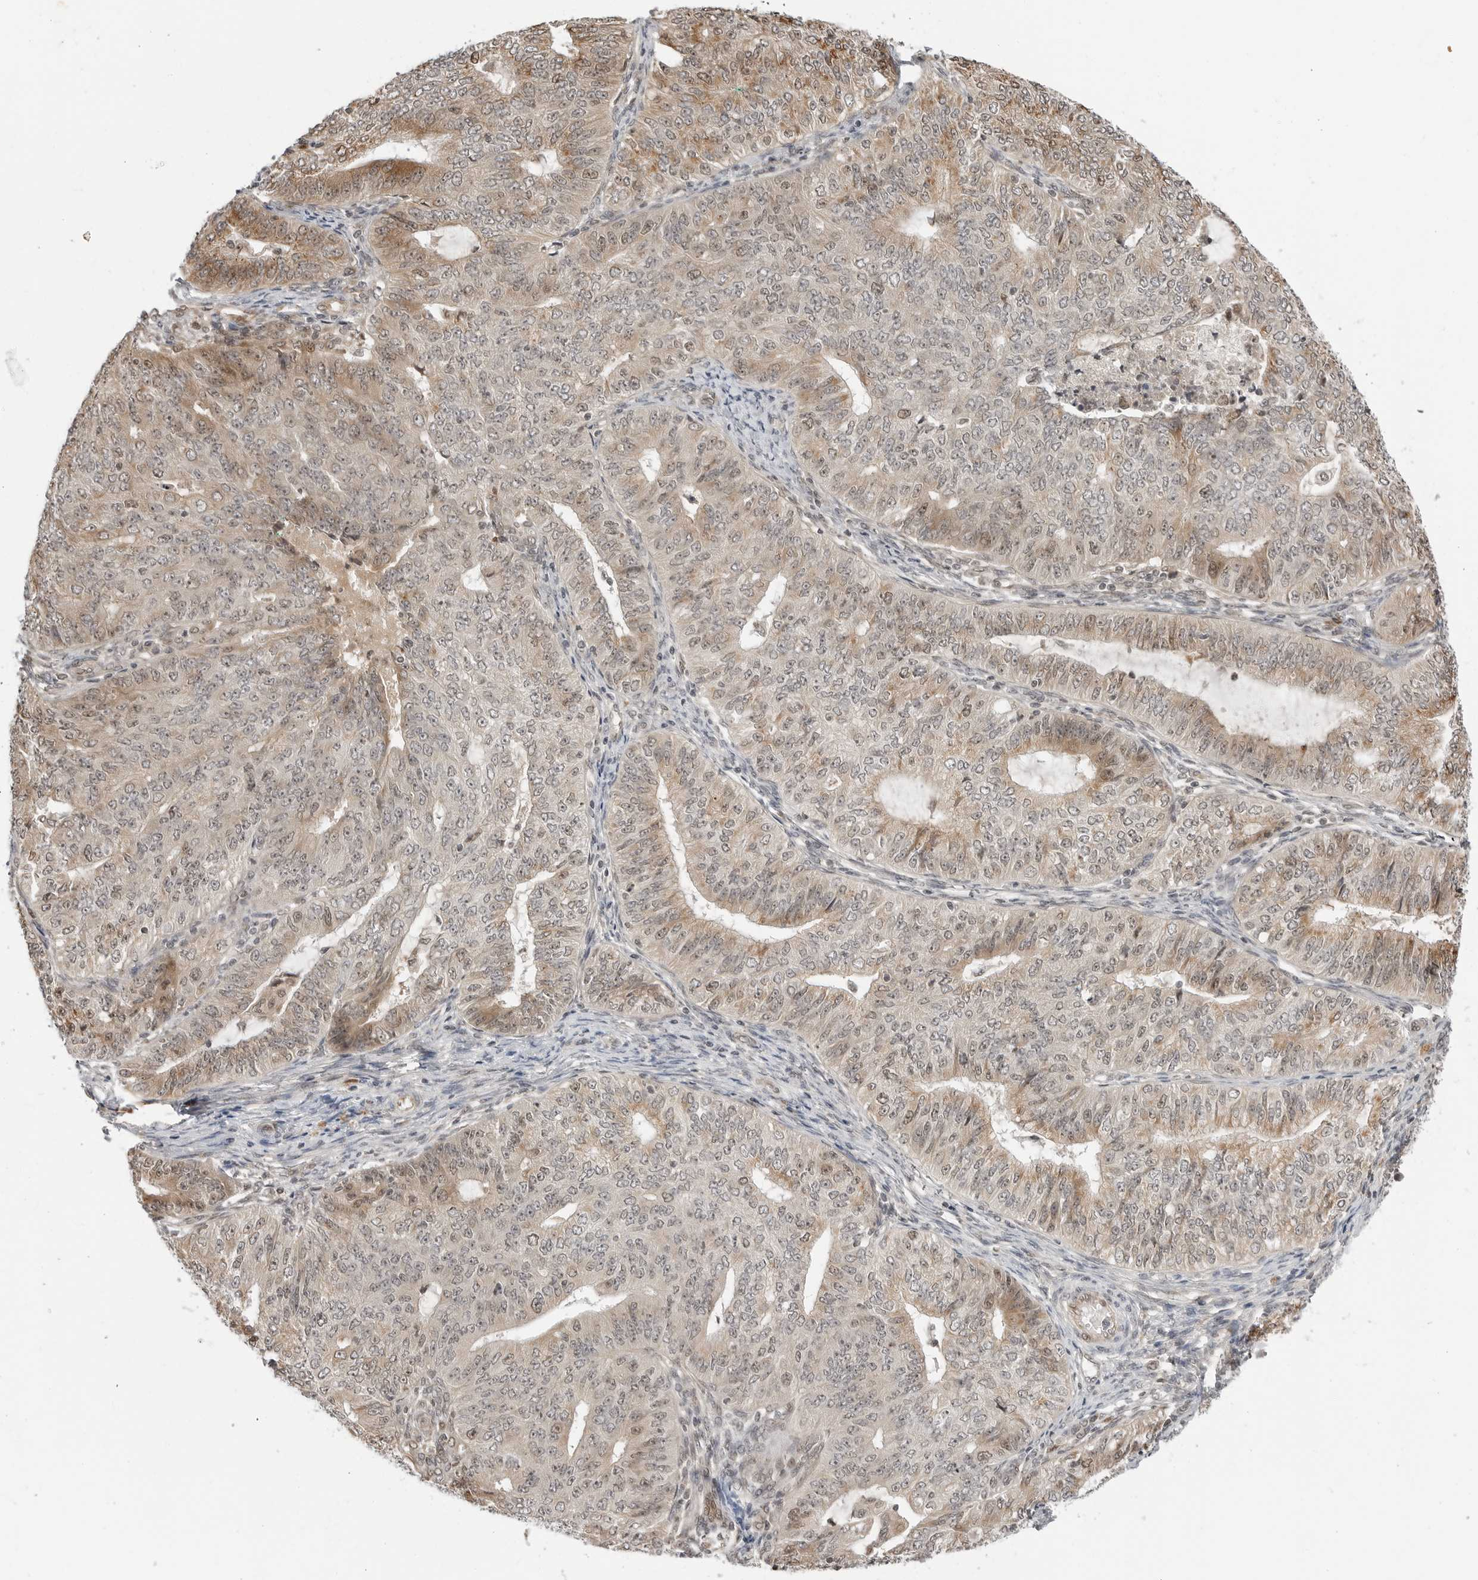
{"staining": {"intensity": "moderate", "quantity": "<25%", "location": "cytoplasmic/membranous,nuclear"}, "tissue": "endometrial cancer", "cell_type": "Tumor cells", "image_type": "cancer", "snomed": [{"axis": "morphology", "description": "Adenocarcinoma, NOS"}, {"axis": "topography", "description": "Endometrium"}], "caption": "Moderate cytoplasmic/membranous and nuclear staining for a protein is seen in approximately <25% of tumor cells of endometrial cancer using IHC.", "gene": "TIPRL", "patient": {"sex": "female", "age": 32}}